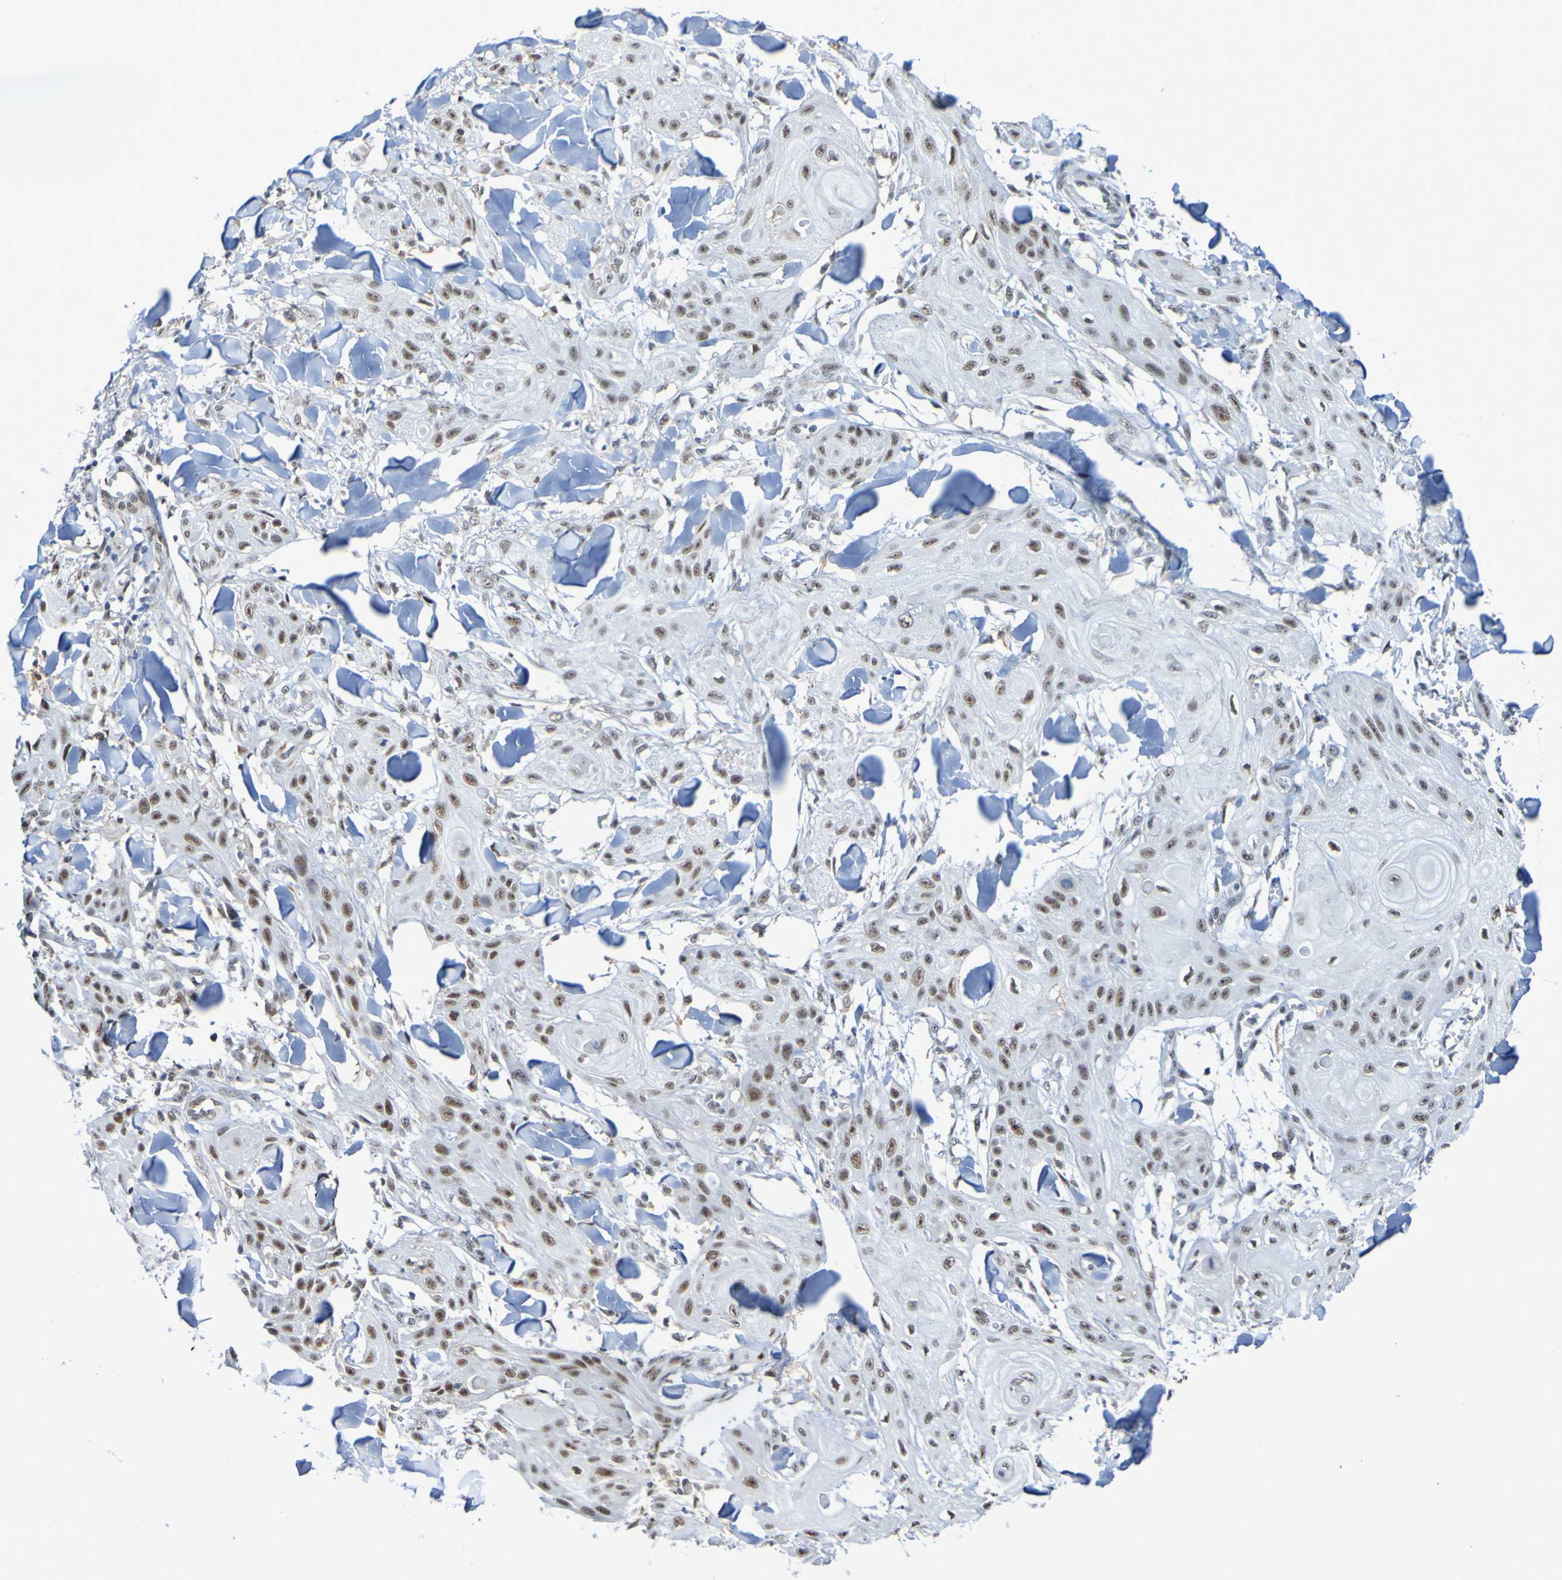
{"staining": {"intensity": "moderate", "quantity": "25%-75%", "location": "nuclear"}, "tissue": "skin cancer", "cell_type": "Tumor cells", "image_type": "cancer", "snomed": [{"axis": "morphology", "description": "Squamous cell carcinoma, NOS"}, {"axis": "topography", "description": "Skin"}], "caption": "Skin cancer was stained to show a protein in brown. There is medium levels of moderate nuclear expression in about 25%-75% of tumor cells. The staining is performed using DAB brown chromogen to label protein expression. The nuclei are counter-stained blue using hematoxylin.", "gene": "CDC5L", "patient": {"sex": "male", "age": 74}}